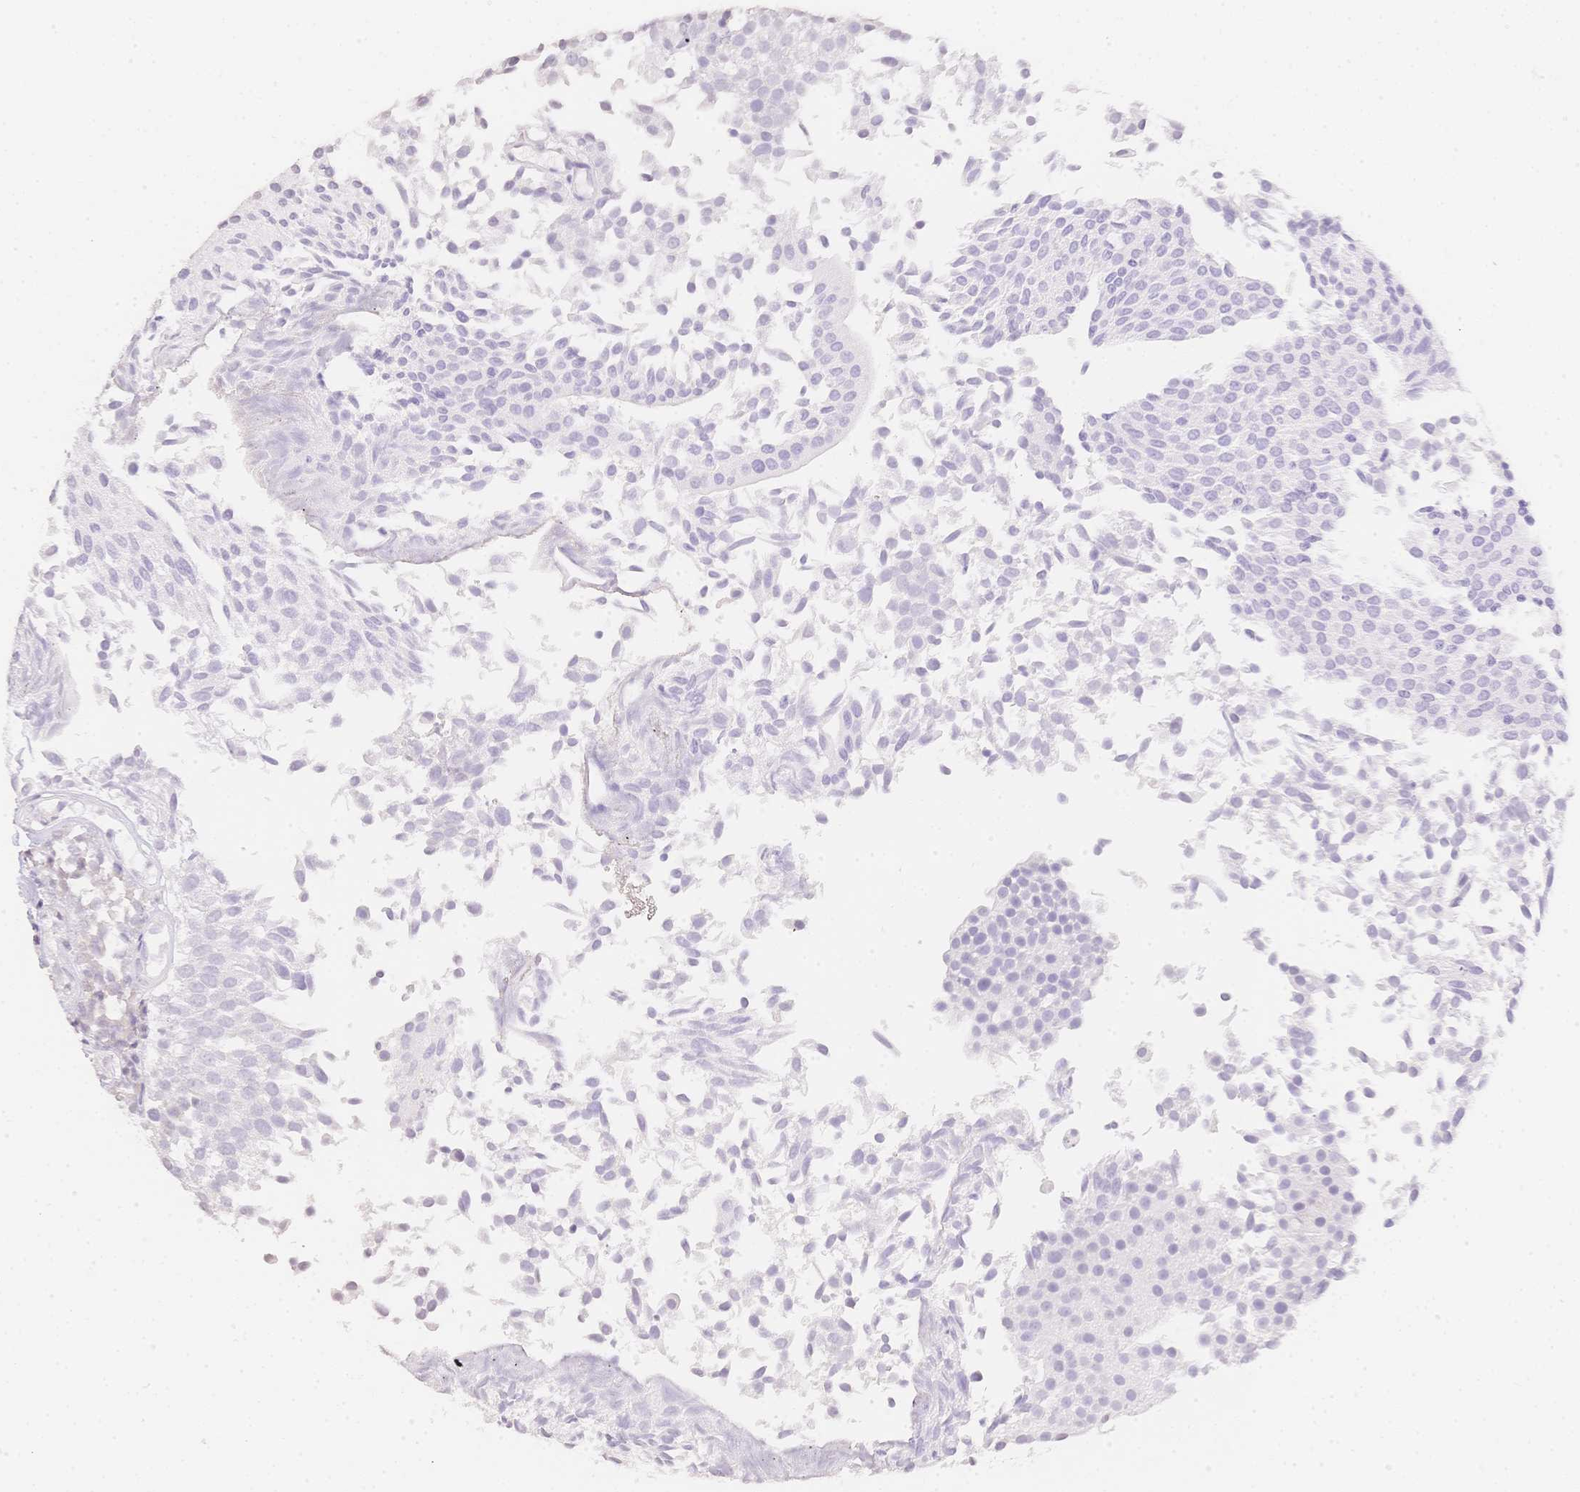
{"staining": {"intensity": "negative", "quantity": "none", "location": "none"}, "tissue": "urothelial cancer", "cell_type": "Tumor cells", "image_type": "cancer", "snomed": [{"axis": "morphology", "description": "Urothelial carcinoma, Low grade"}, {"axis": "topography", "description": "Urinary bladder"}], "caption": "DAB immunohistochemical staining of human urothelial carcinoma (low-grade) displays no significant positivity in tumor cells.", "gene": "HCRTR2", "patient": {"sex": "female", "age": 79}}